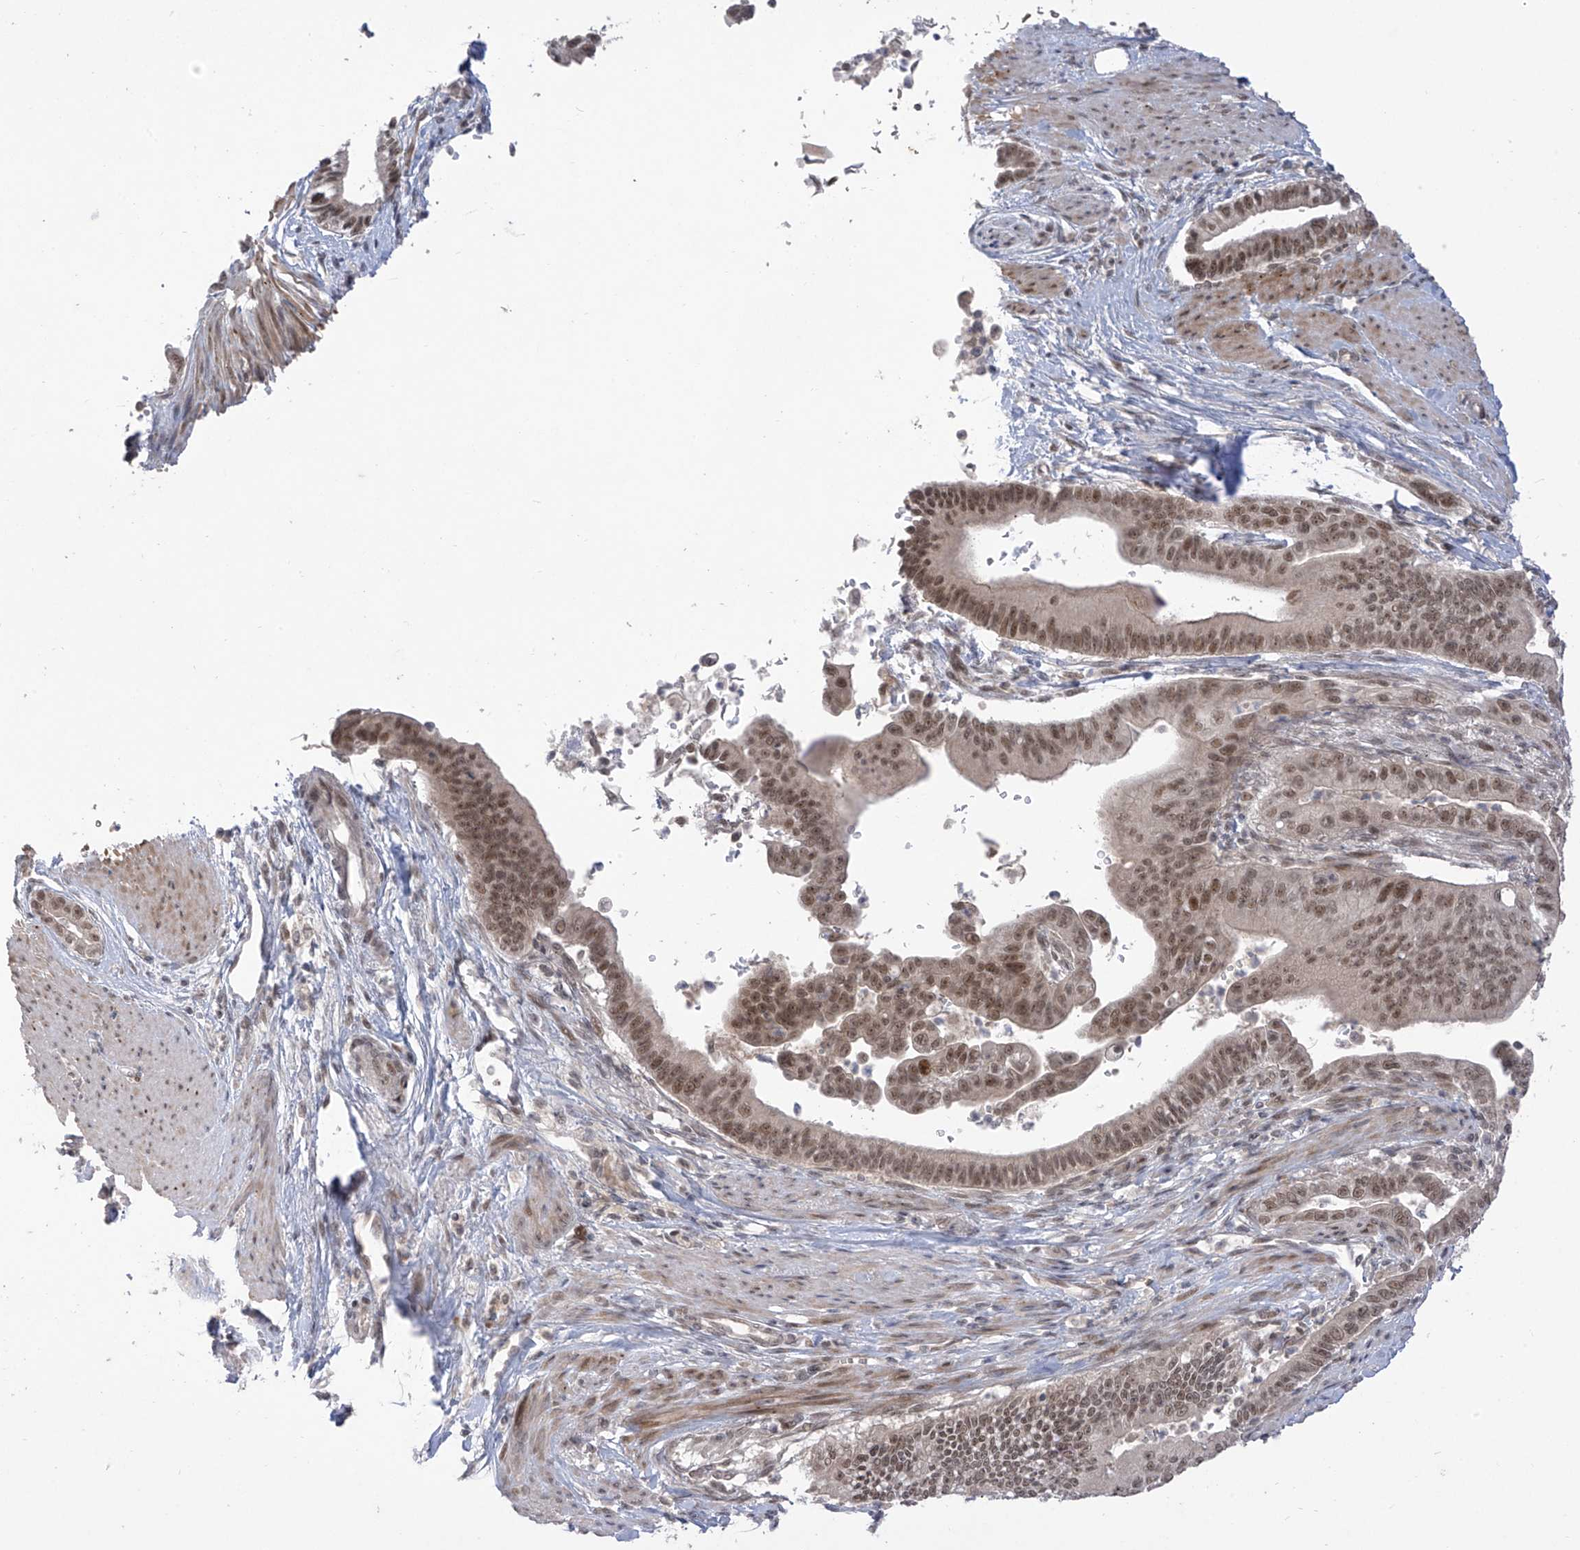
{"staining": {"intensity": "moderate", "quantity": ">75%", "location": "nuclear"}, "tissue": "pancreatic cancer", "cell_type": "Tumor cells", "image_type": "cancer", "snomed": [{"axis": "morphology", "description": "Adenocarcinoma, NOS"}, {"axis": "topography", "description": "Pancreas"}], "caption": "The micrograph reveals a brown stain indicating the presence of a protein in the nuclear of tumor cells in adenocarcinoma (pancreatic).", "gene": "OGT", "patient": {"sex": "male", "age": 70}}